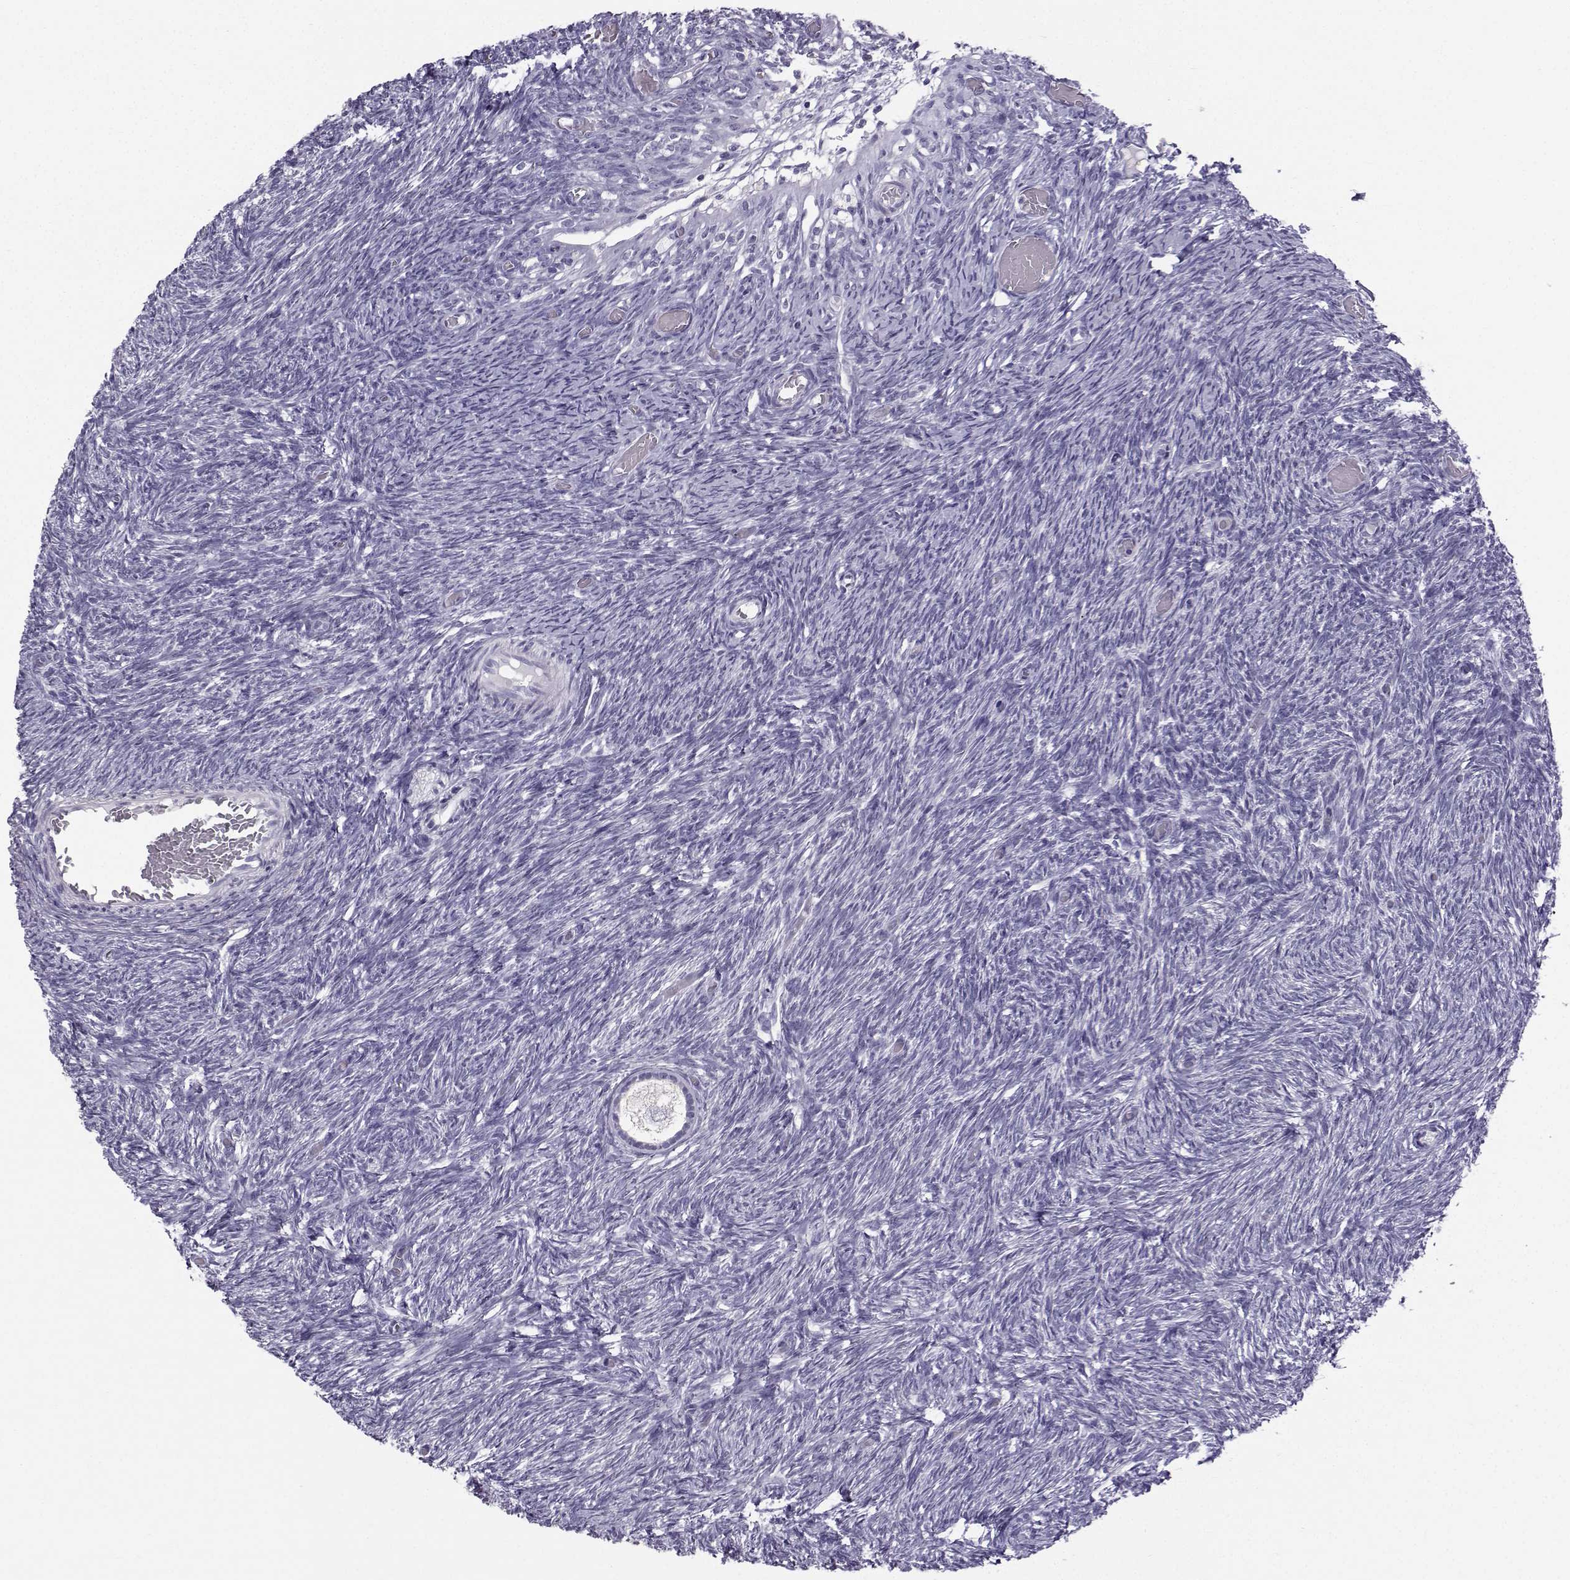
{"staining": {"intensity": "negative", "quantity": "none", "location": "none"}, "tissue": "ovary", "cell_type": "Follicle cells", "image_type": "normal", "snomed": [{"axis": "morphology", "description": "Normal tissue, NOS"}, {"axis": "topography", "description": "Ovary"}], "caption": "The image shows no staining of follicle cells in benign ovary.", "gene": "ZBTB8B", "patient": {"sex": "female", "age": 39}}